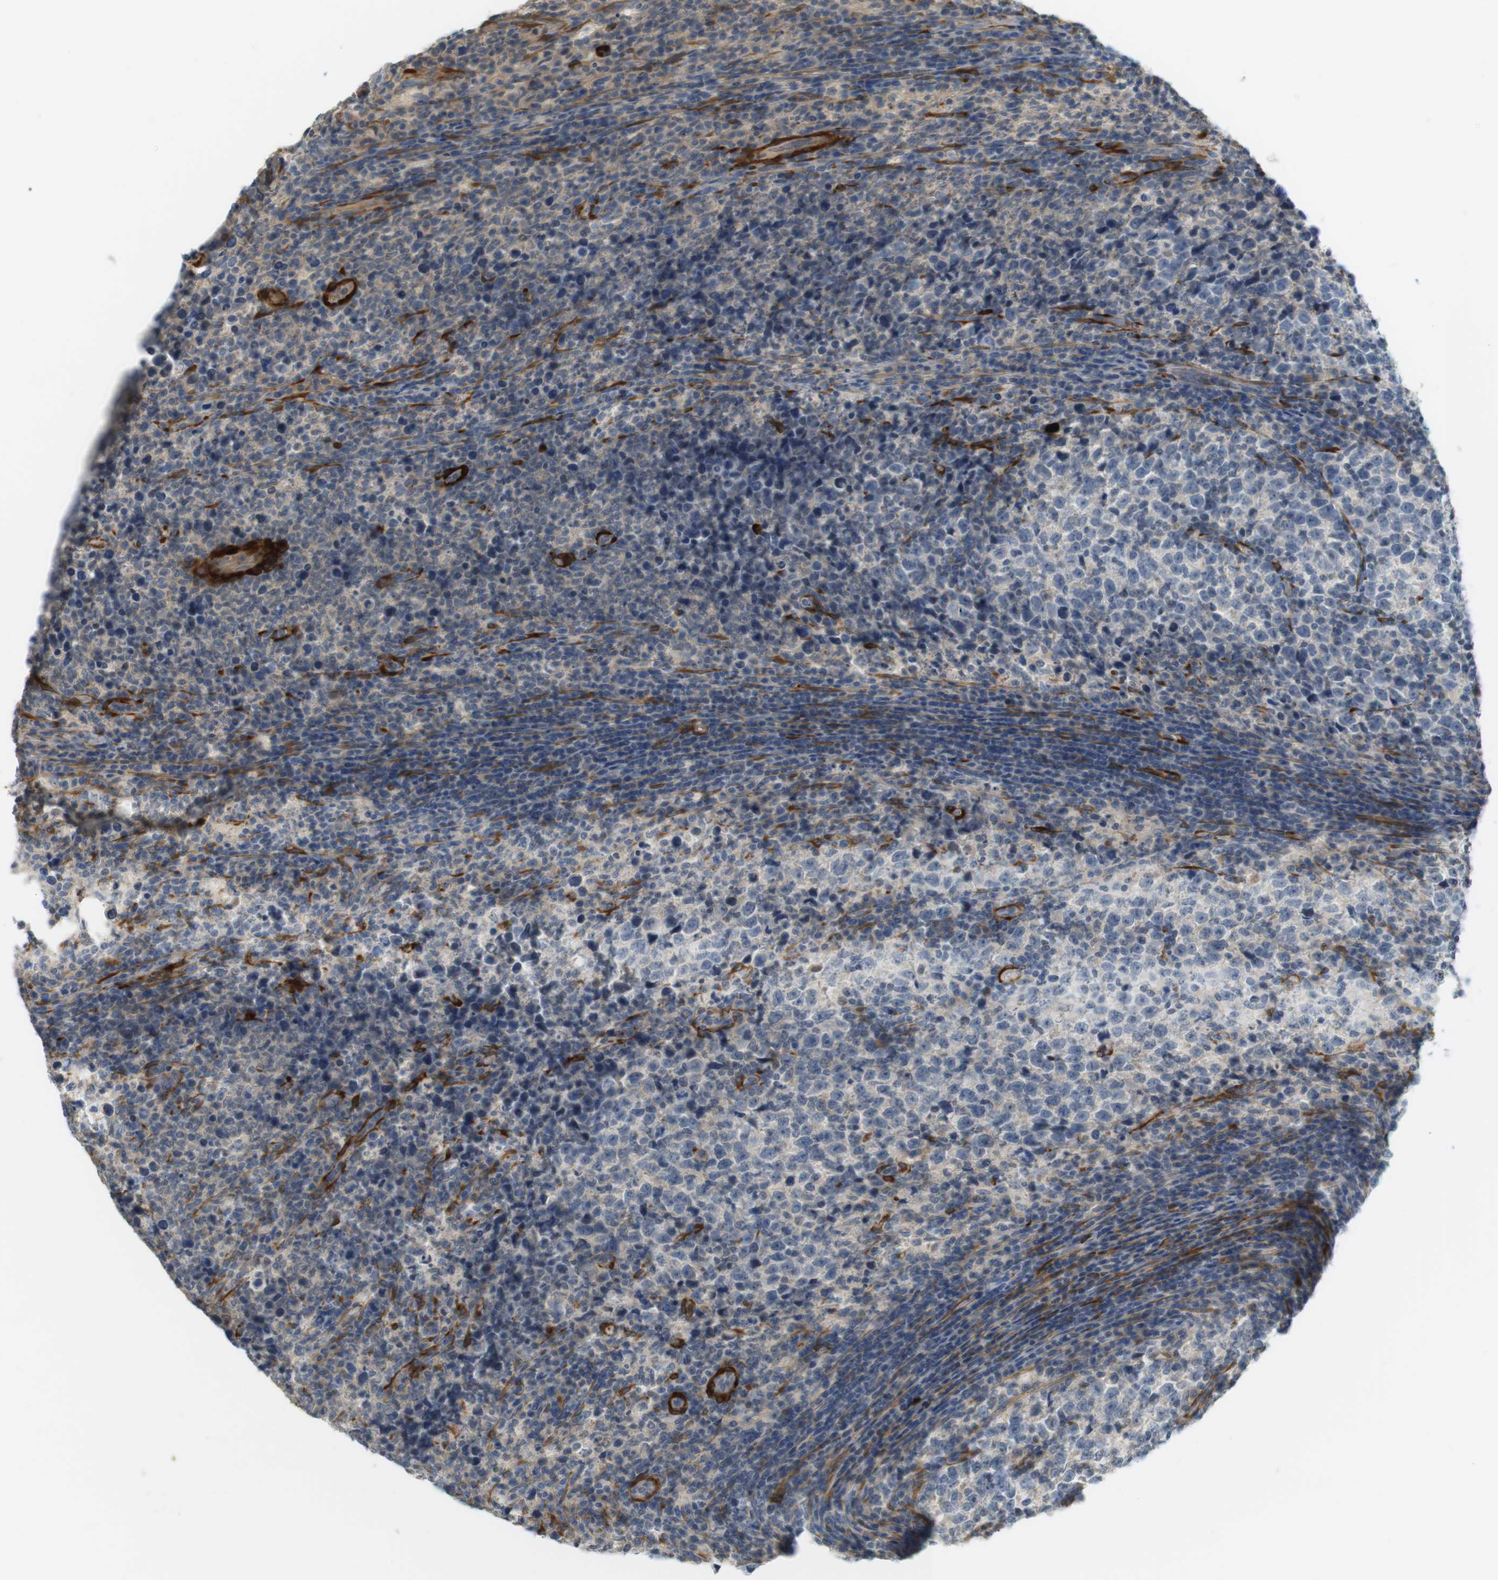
{"staining": {"intensity": "weak", "quantity": "<25%", "location": "cytoplasmic/membranous"}, "tissue": "testis cancer", "cell_type": "Tumor cells", "image_type": "cancer", "snomed": [{"axis": "morphology", "description": "Normal tissue, NOS"}, {"axis": "morphology", "description": "Seminoma, NOS"}, {"axis": "topography", "description": "Testis"}], "caption": "An immunohistochemistry (IHC) image of testis cancer (seminoma) is shown. There is no staining in tumor cells of testis cancer (seminoma).", "gene": "PDE3A", "patient": {"sex": "male", "age": 43}}